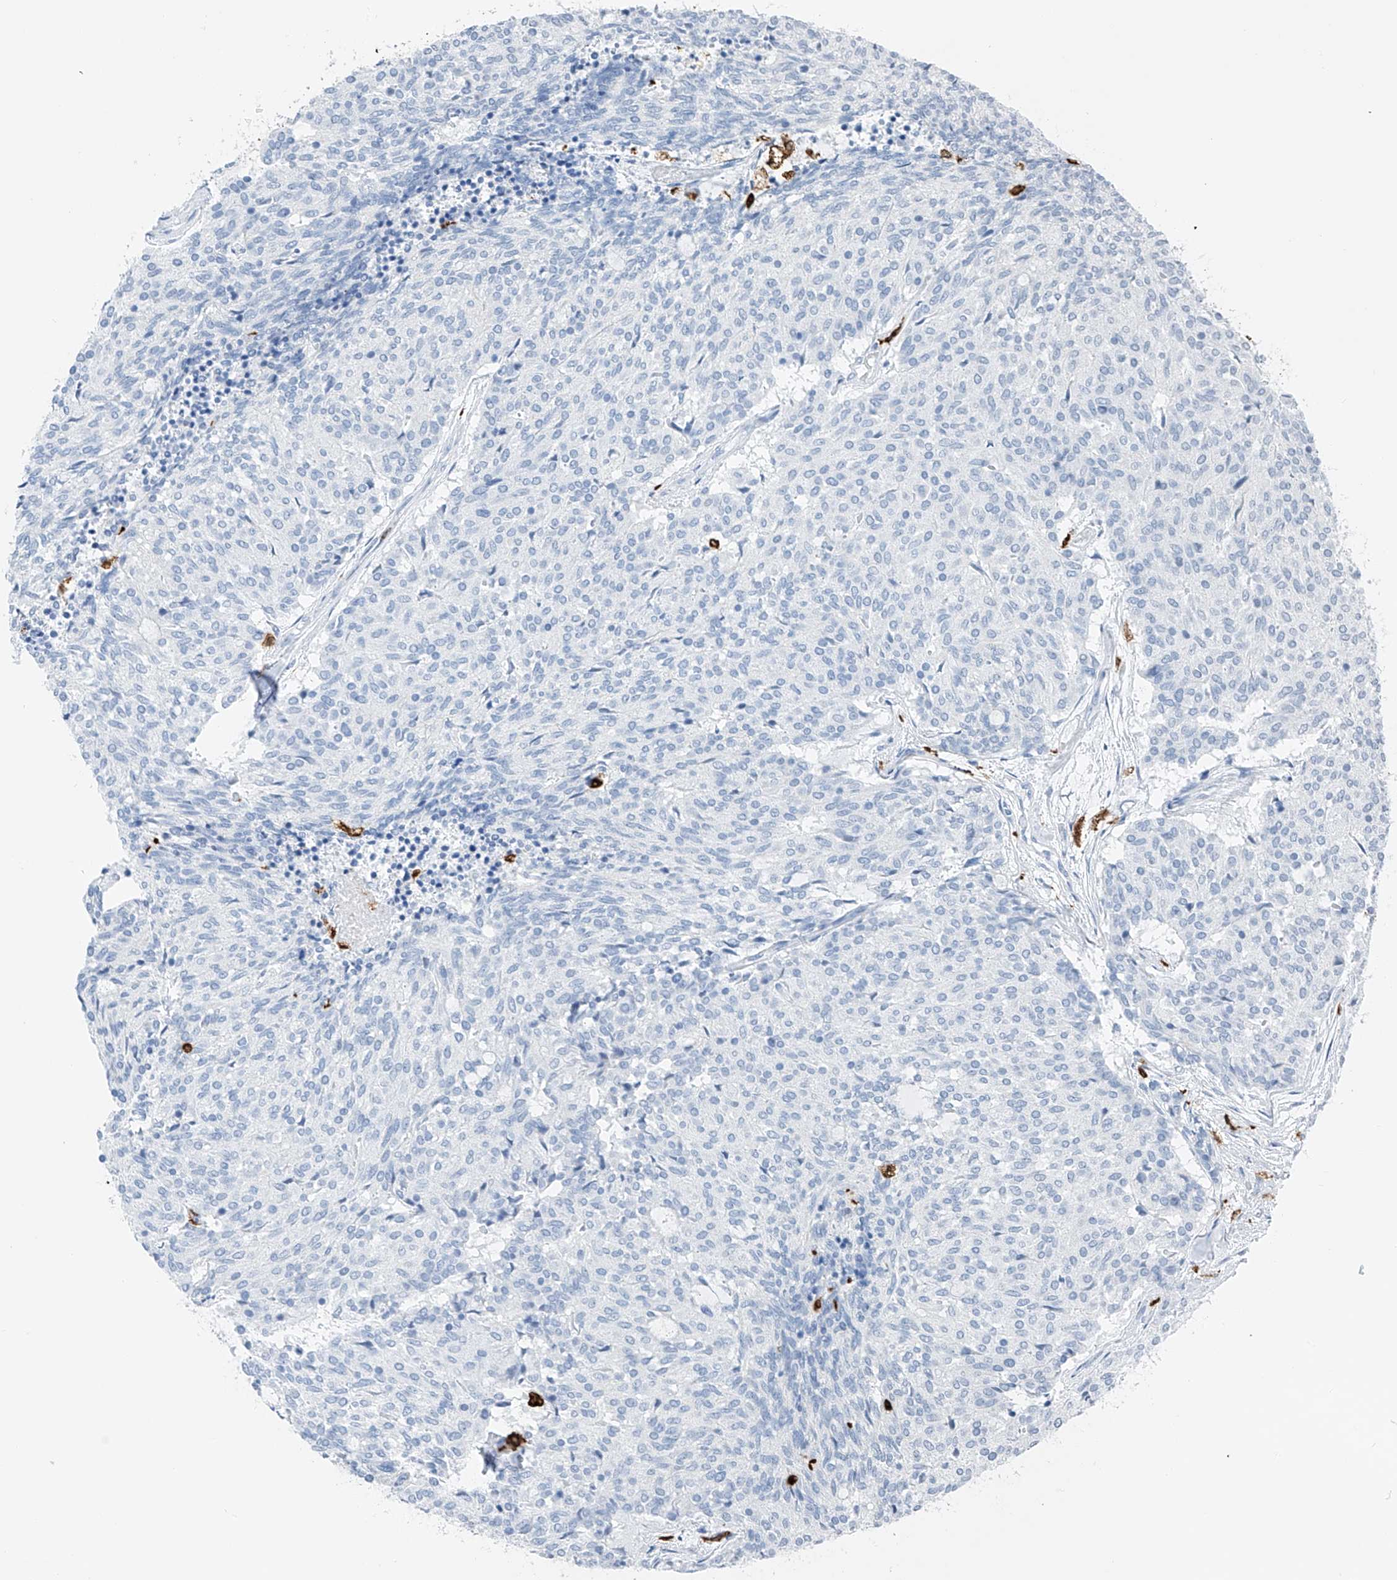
{"staining": {"intensity": "negative", "quantity": "none", "location": "none"}, "tissue": "carcinoid", "cell_type": "Tumor cells", "image_type": "cancer", "snomed": [{"axis": "morphology", "description": "Carcinoid, malignant, NOS"}, {"axis": "topography", "description": "Pancreas"}], "caption": "Tumor cells are negative for brown protein staining in carcinoid.", "gene": "TBXAS1", "patient": {"sex": "female", "age": 54}}